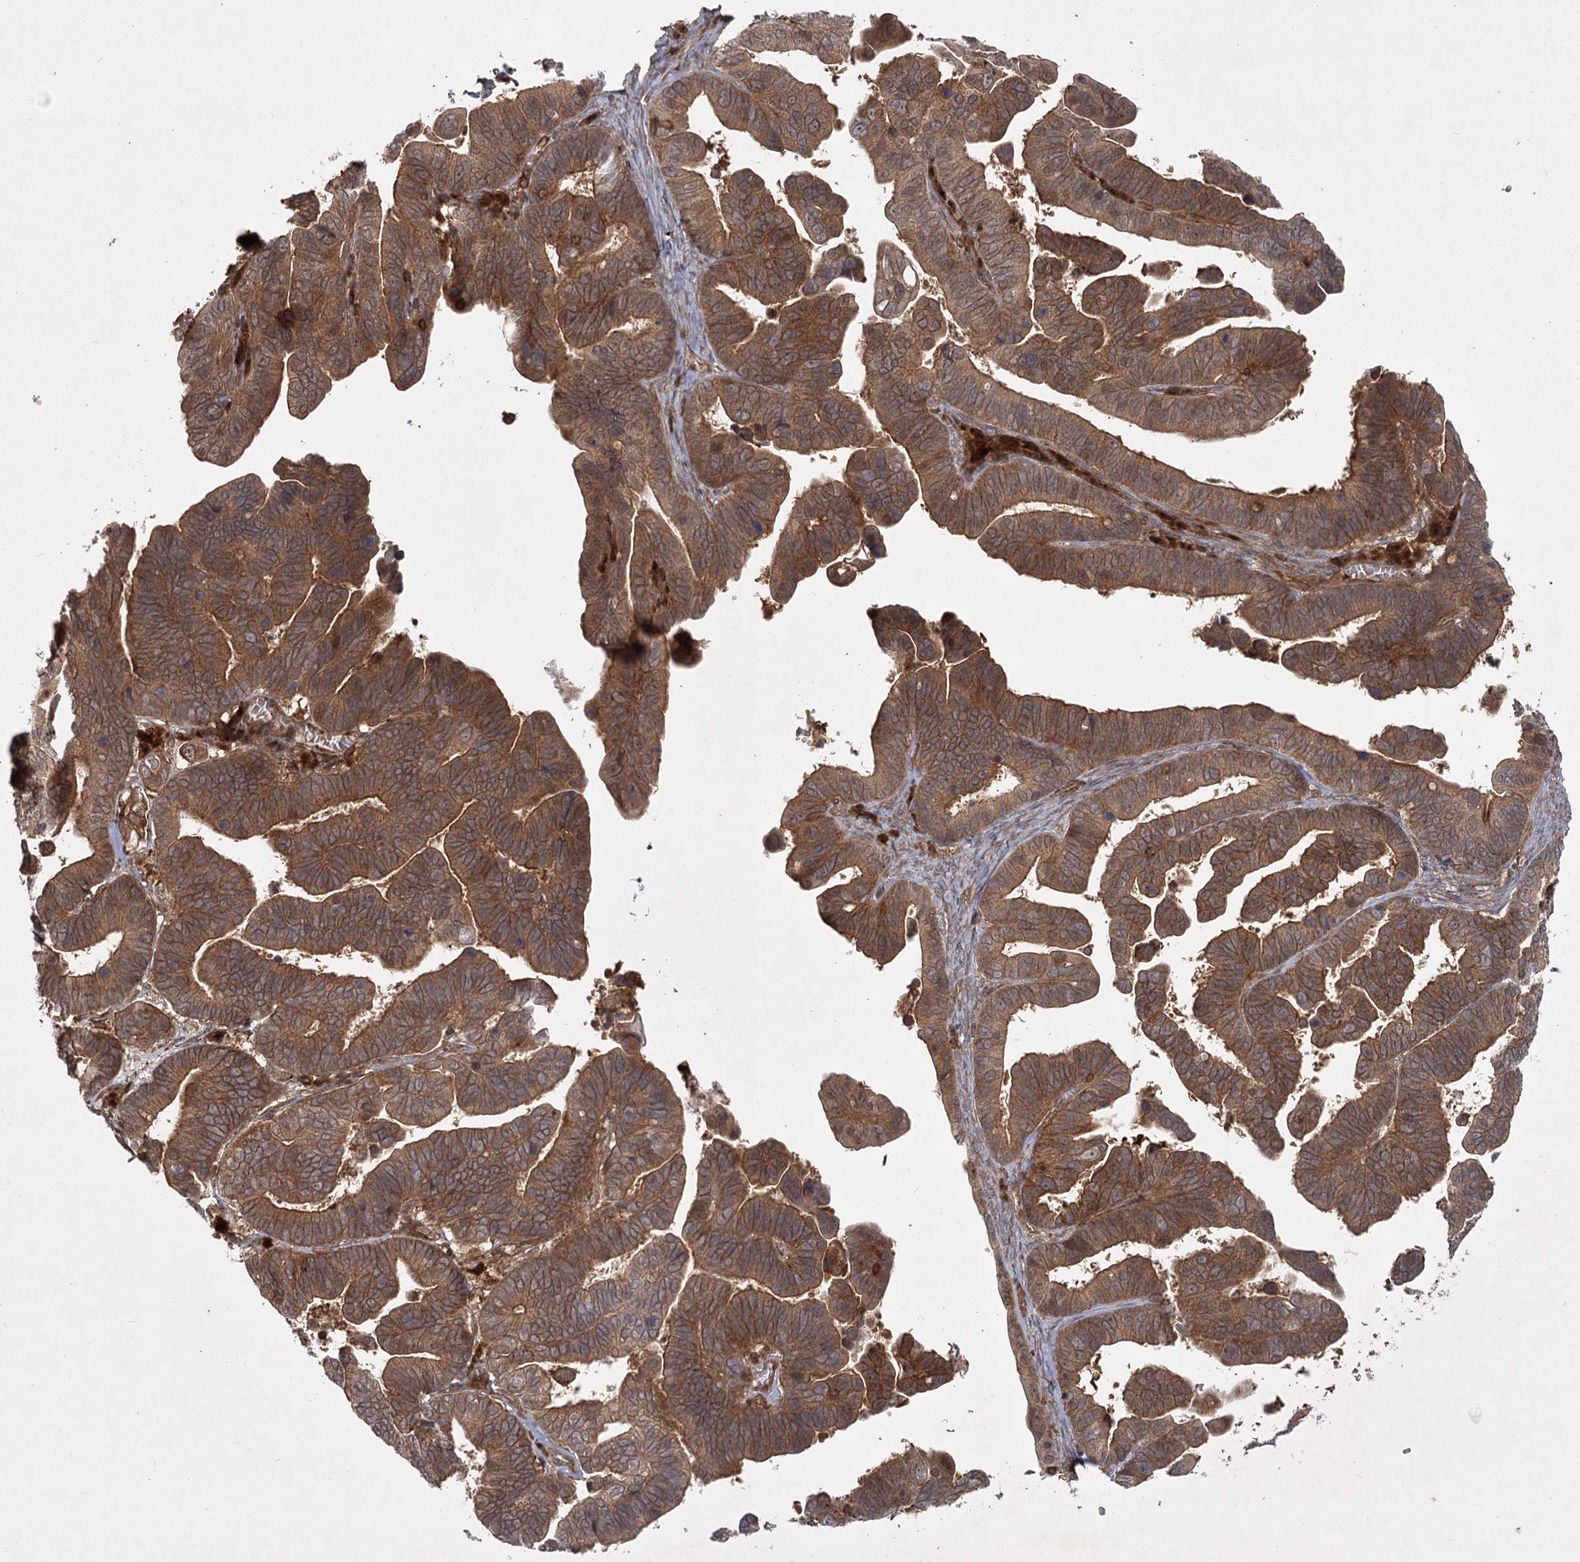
{"staining": {"intensity": "strong", "quantity": ">75%", "location": "cytoplasmic/membranous"}, "tissue": "ovarian cancer", "cell_type": "Tumor cells", "image_type": "cancer", "snomed": [{"axis": "morphology", "description": "Cystadenocarcinoma, serous, NOS"}, {"axis": "topography", "description": "Ovary"}], "caption": "Immunohistochemistry histopathology image of ovarian serous cystadenocarcinoma stained for a protein (brown), which reveals high levels of strong cytoplasmic/membranous staining in approximately >75% of tumor cells.", "gene": "MDFIC", "patient": {"sex": "female", "age": 56}}